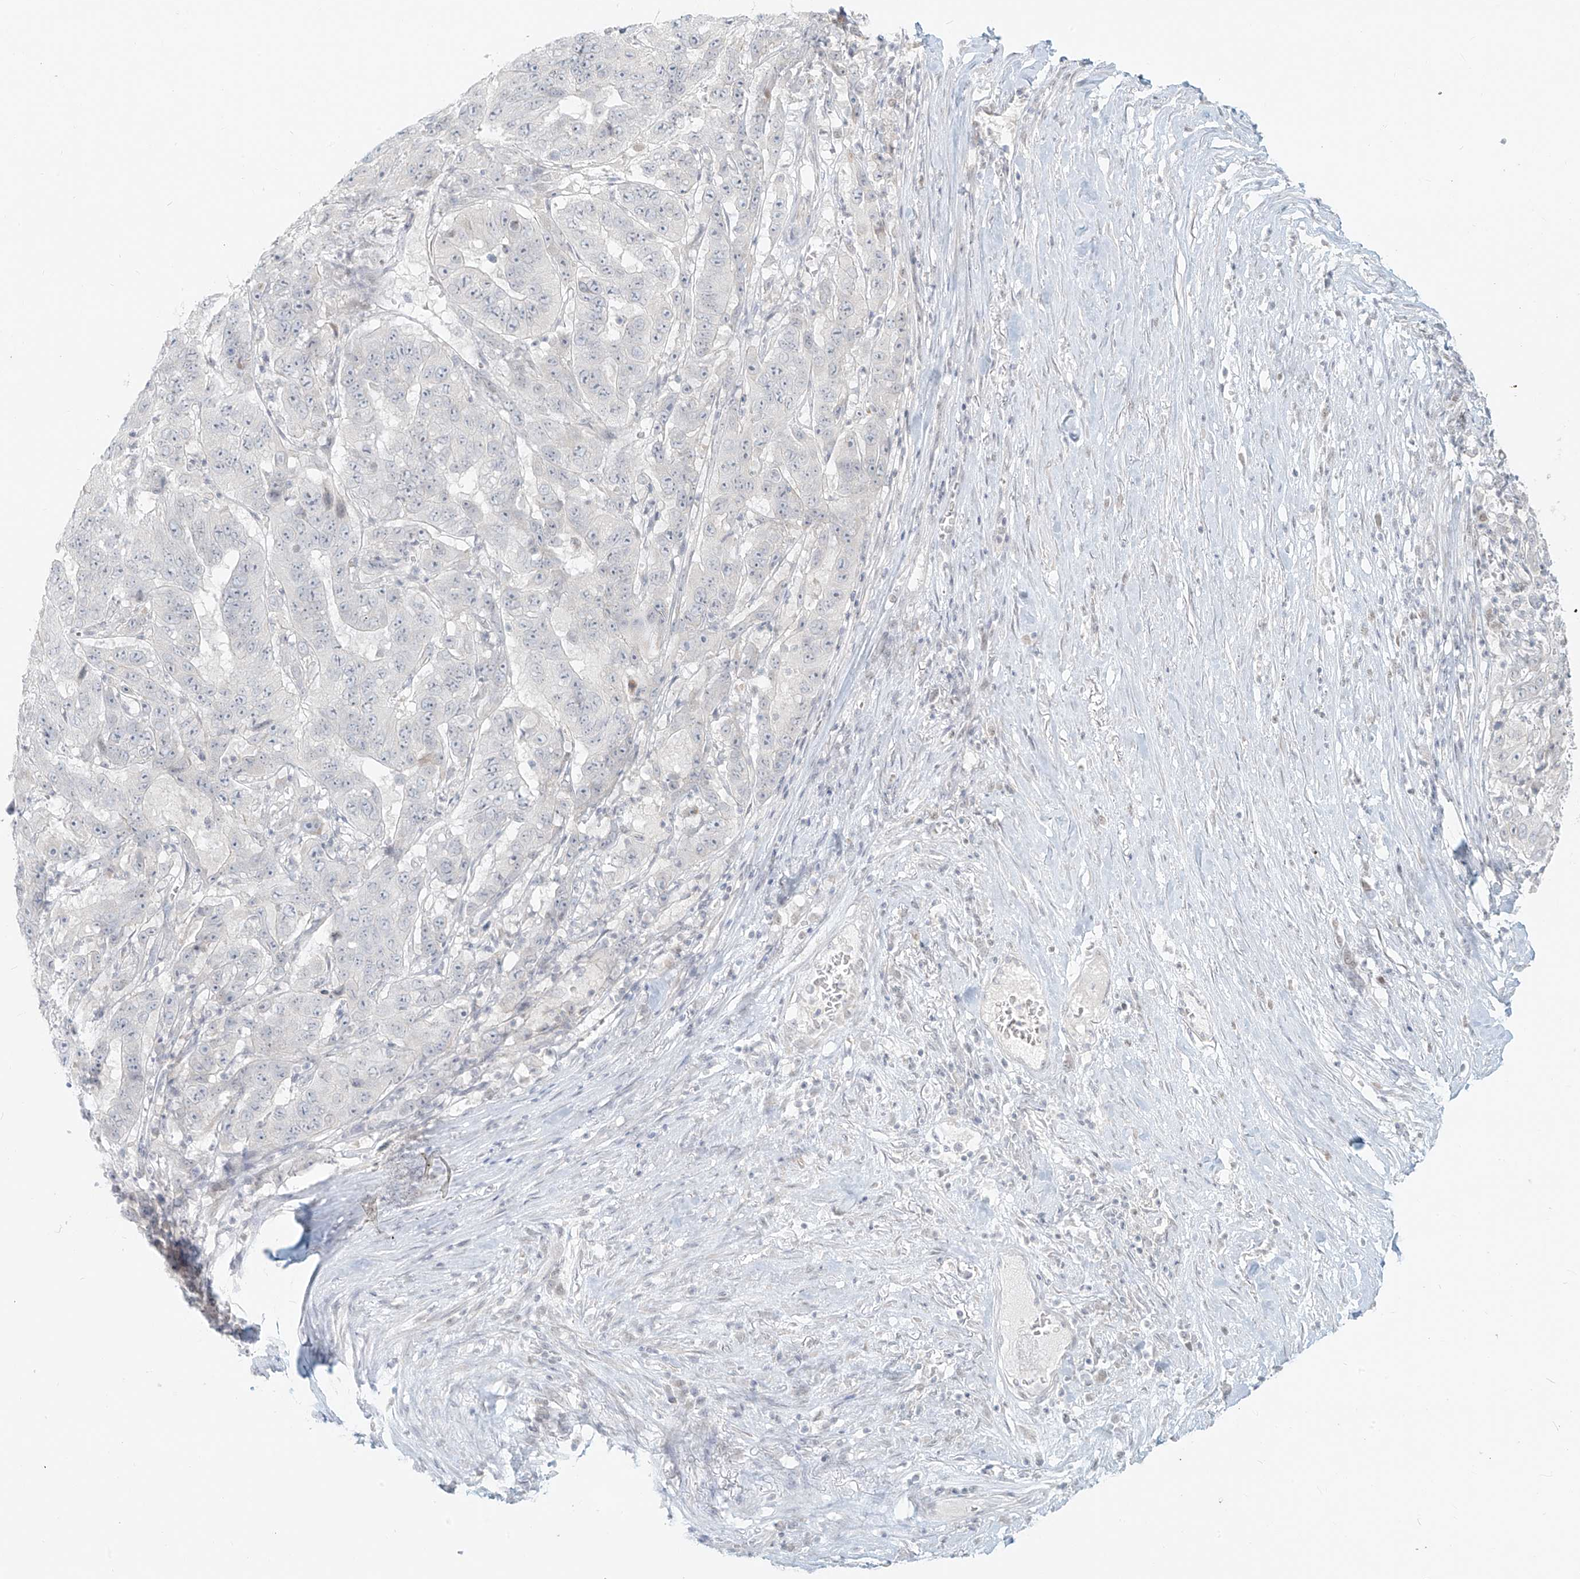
{"staining": {"intensity": "negative", "quantity": "none", "location": "none"}, "tissue": "pancreatic cancer", "cell_type": "Tumor cells", "image_type": "cancer", "snomed": [{"axis": "morphology", "description": "Adenocarcinoma, NOS"}, {"axis": "topography", "description": "Pancreas"}], "caption": "This is an immunohistochemistry micrograph of human adenocarcinoma (pancreatic). There is no expression in tumor cells.", "gene": "OSBPL7", "patient": {"sex": "male", "age": 63}}